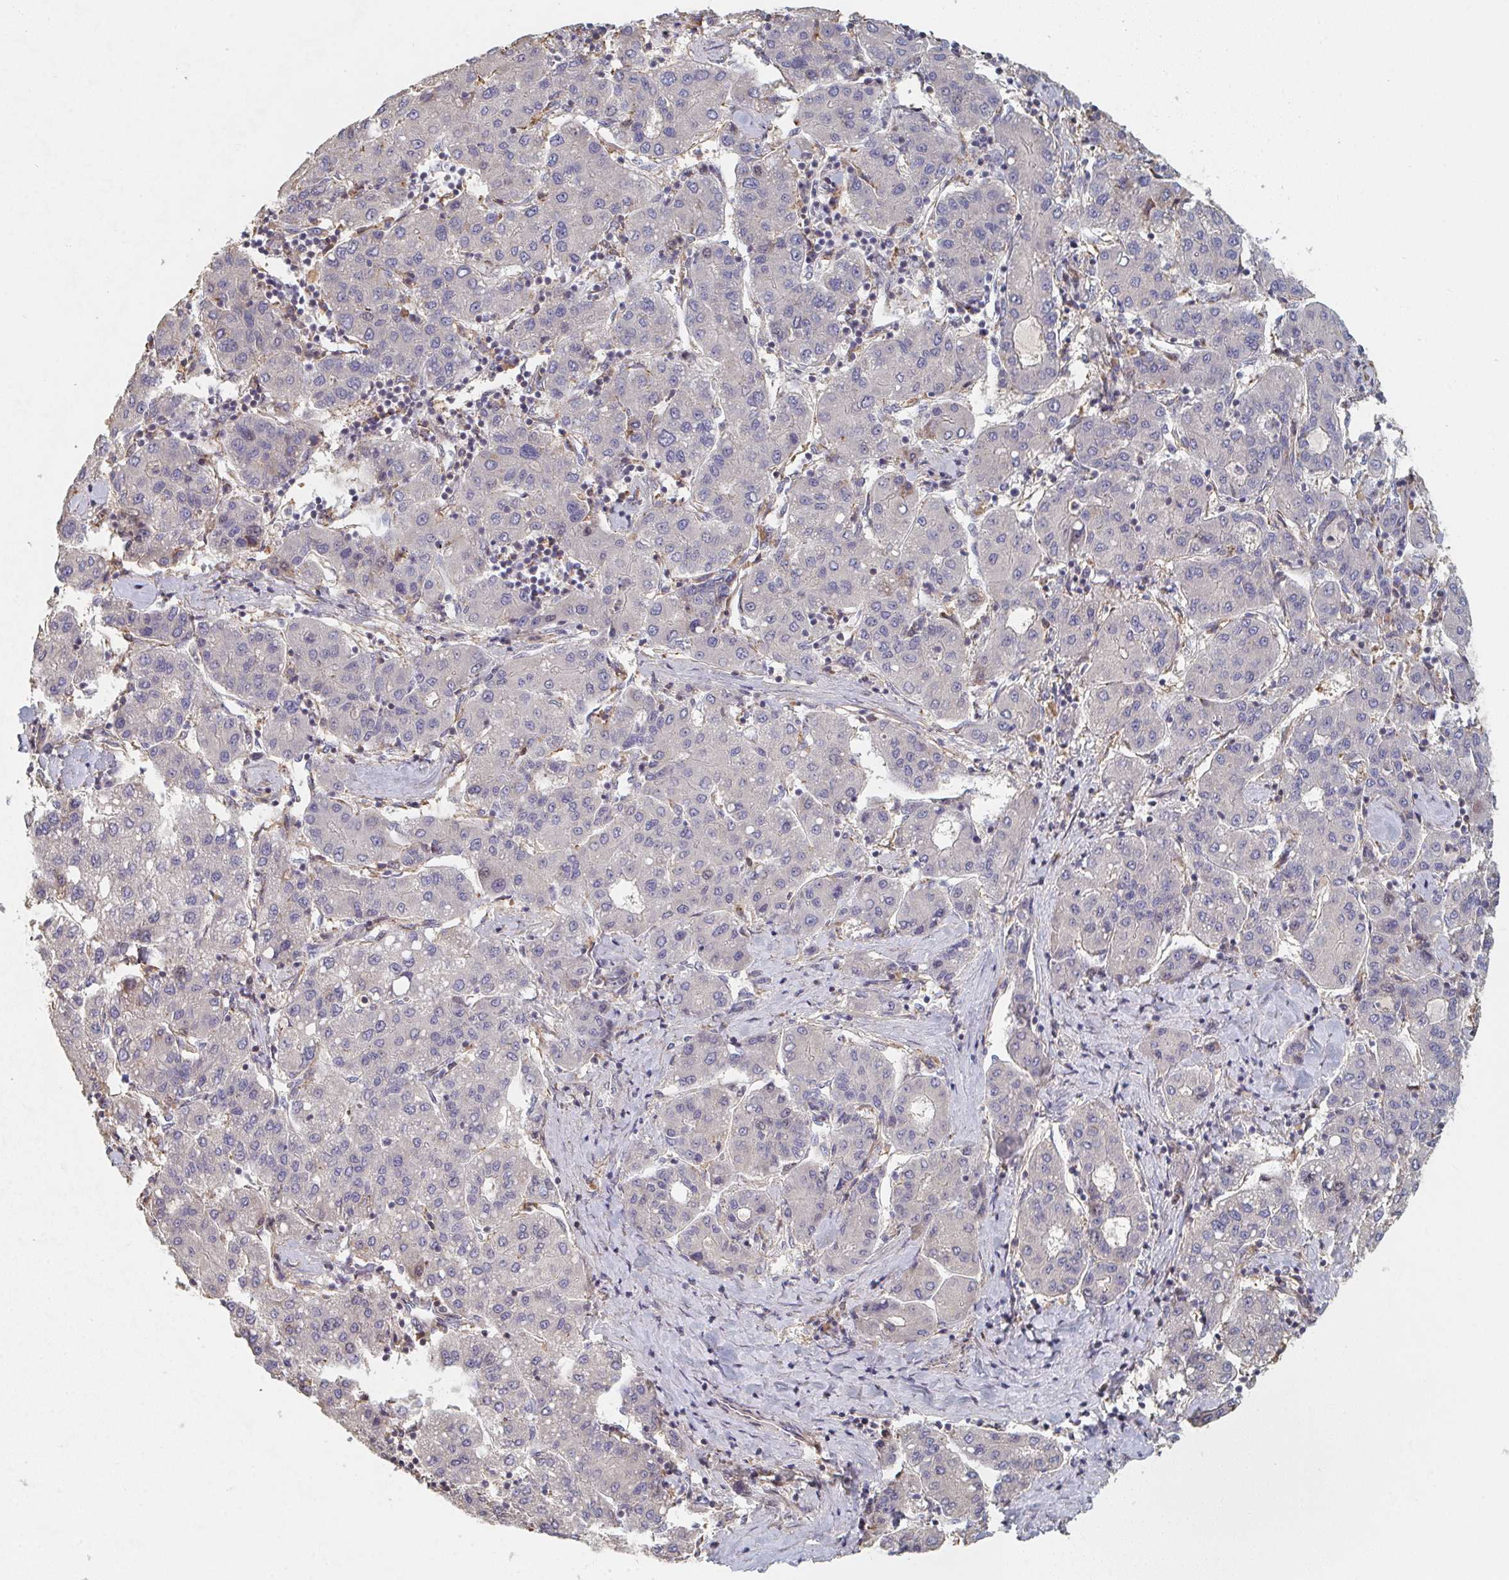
{"staining": {"intensity": "negative", "quantity": "none", "location": "none"}, "tissue": "liver cancer", "cell_type": "Tumor cells", "image_type": "cancer", "snomed": [{"axis": "morphology", "description": "Carcinoma, Hepatocellular, NOS"}, {"axis": "topography", "description": "Liver"}], "caption": "An immunohistochemistry (IHC) photomicrograph of hepatocellular carcinoma (liver) is shown. There is no staining in tumor cells of hepatocellular carcinoma (liver). (Immunohistochemistry (ihc), brightfield microscopy, high magnification).", "gene": "PTEN", "patient": {"sex": "male", "age": 65}}